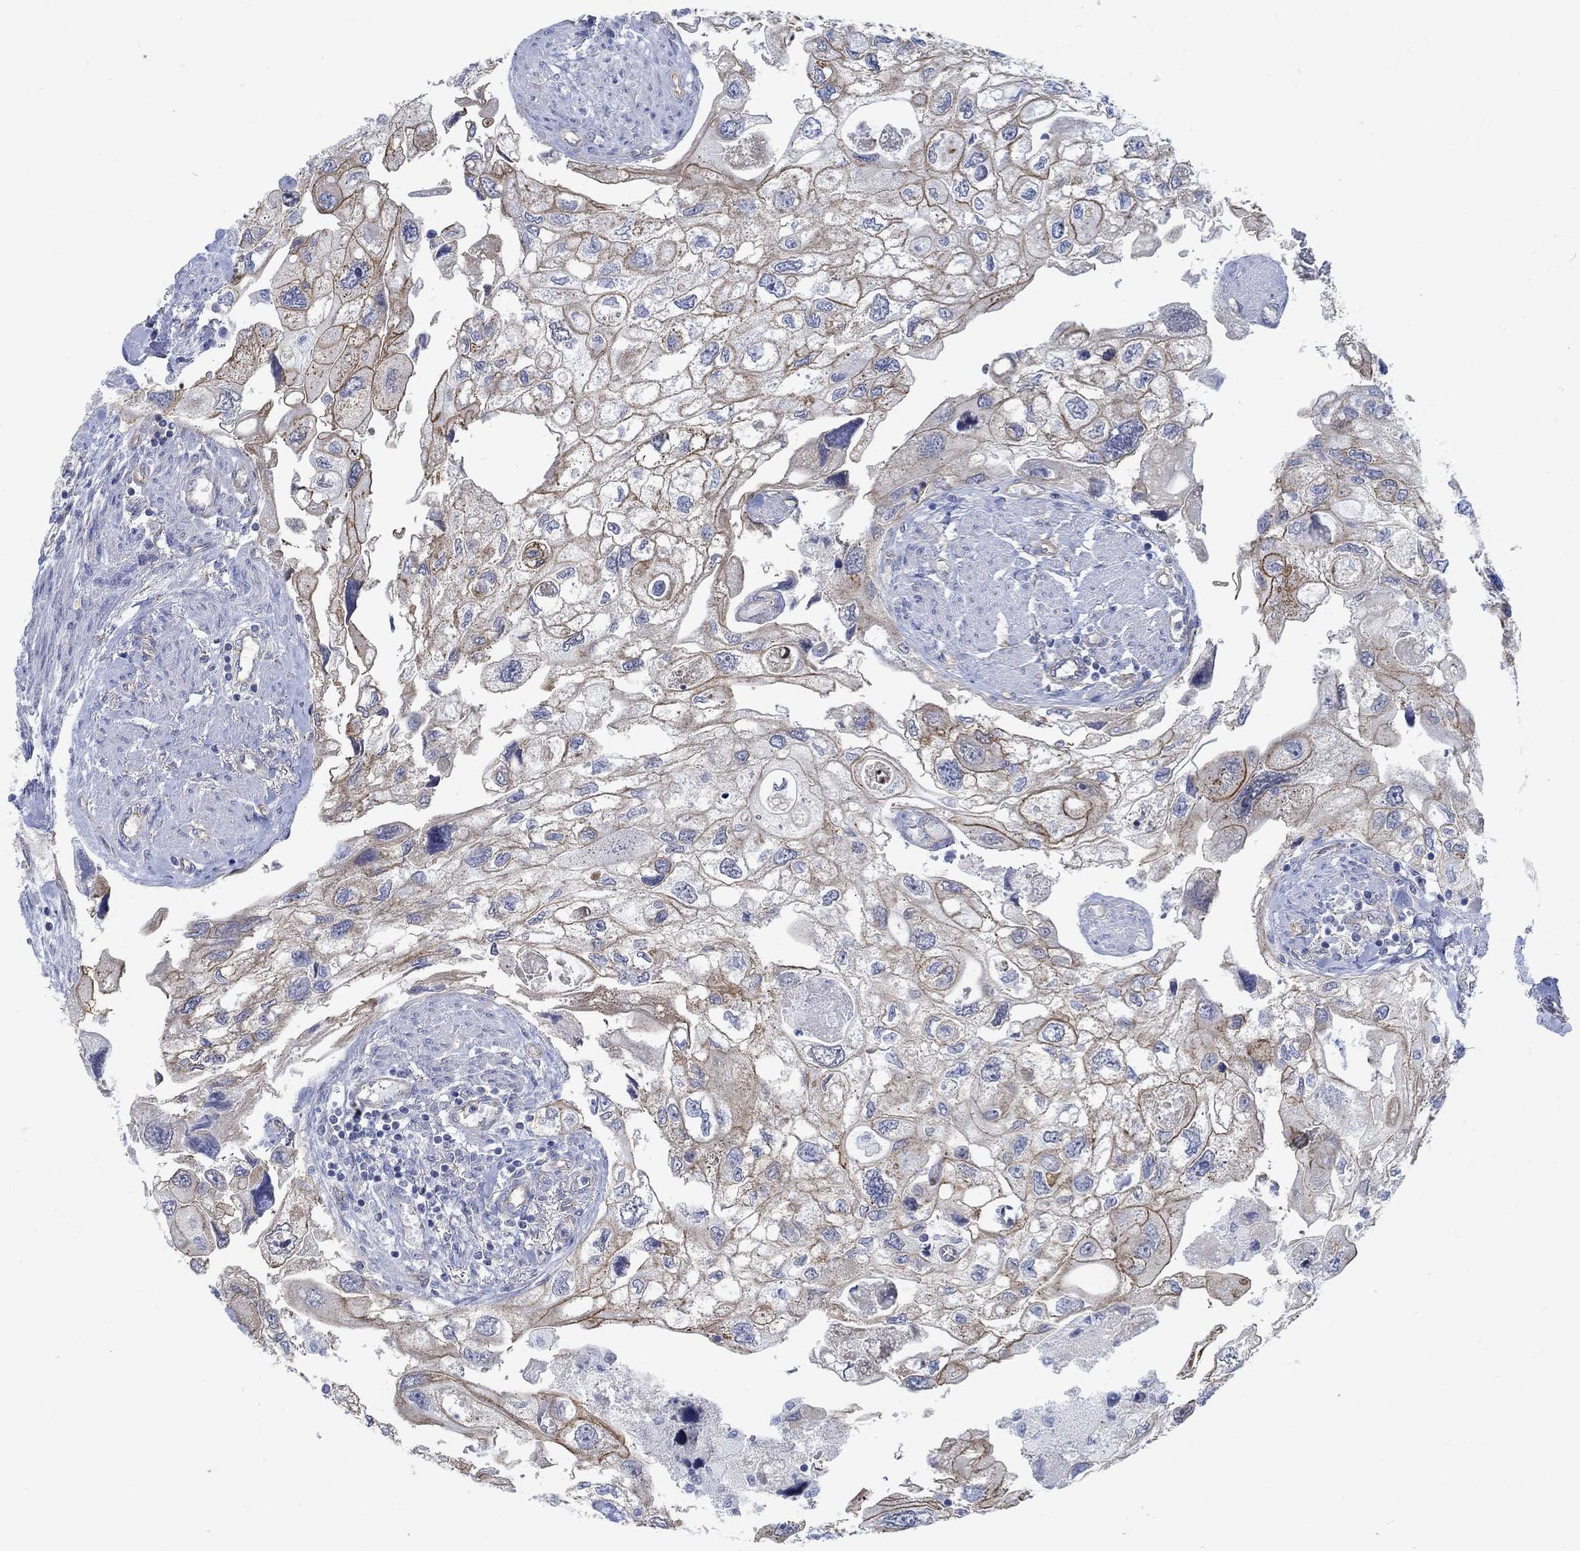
{"staining": {"intensity": "strong", "quantity": "25%-75%", "location": "cytoplasmic/membranous"}, "tissue": "urothelial cancer", "cell_type": "Tumor cells", "image_type": "cancer", "snomed": [{"axis": "morphology", "description": "Urothelial carcinoma, High grade"}, {"axis": "topography", "description": "Urinary bladder"}], "caption": "This is a histology image of immunohistochemistry staining of urothelial cancer, which shows strong expression in the cytoplasmic/membranous of tumor cells.", "gene": "TMEM198", "patient": {"sex": "male", "age": 59}}